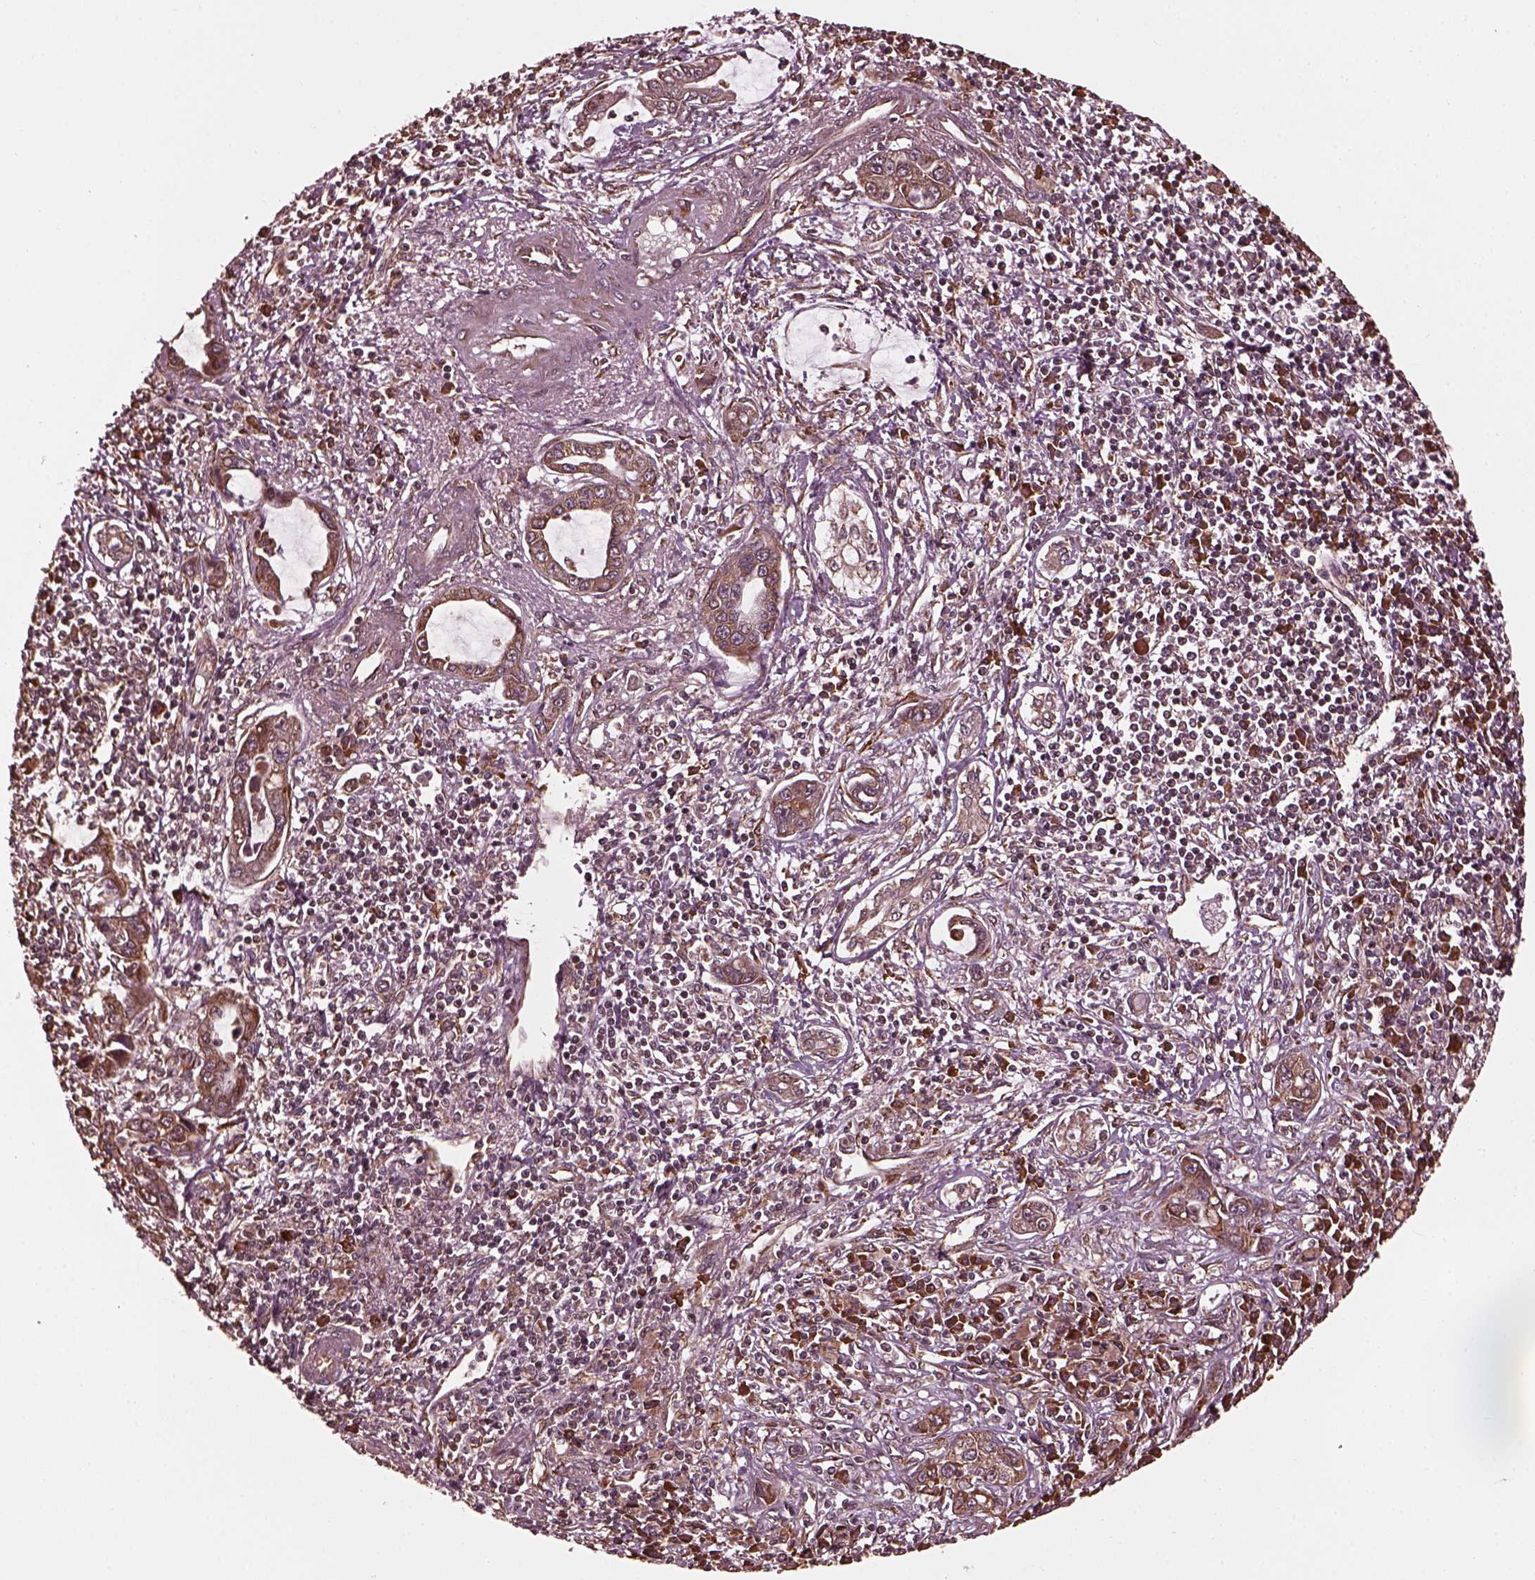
{"staining": {"intensity": "moderate", "quantity": ">75%", "location": "cytoplasmic/membranous"}, "tissue": "liver cancer", "cell_type": "Tumor cells", "image_type": "cancer", "snomed": [{"axis": "morphology", "description": "Cholangiocarcinoma"}, {"axis": "topography", "description": "Liver"}], "caption": "Liver cholangiocarcinoma stained for a protein (brown) shows moderate cytoplasmic/membranous positive expression in approximately >75% of tumor cells.", "gene": "ZNF292", "patient": {"sex": "male", "age": 58}}